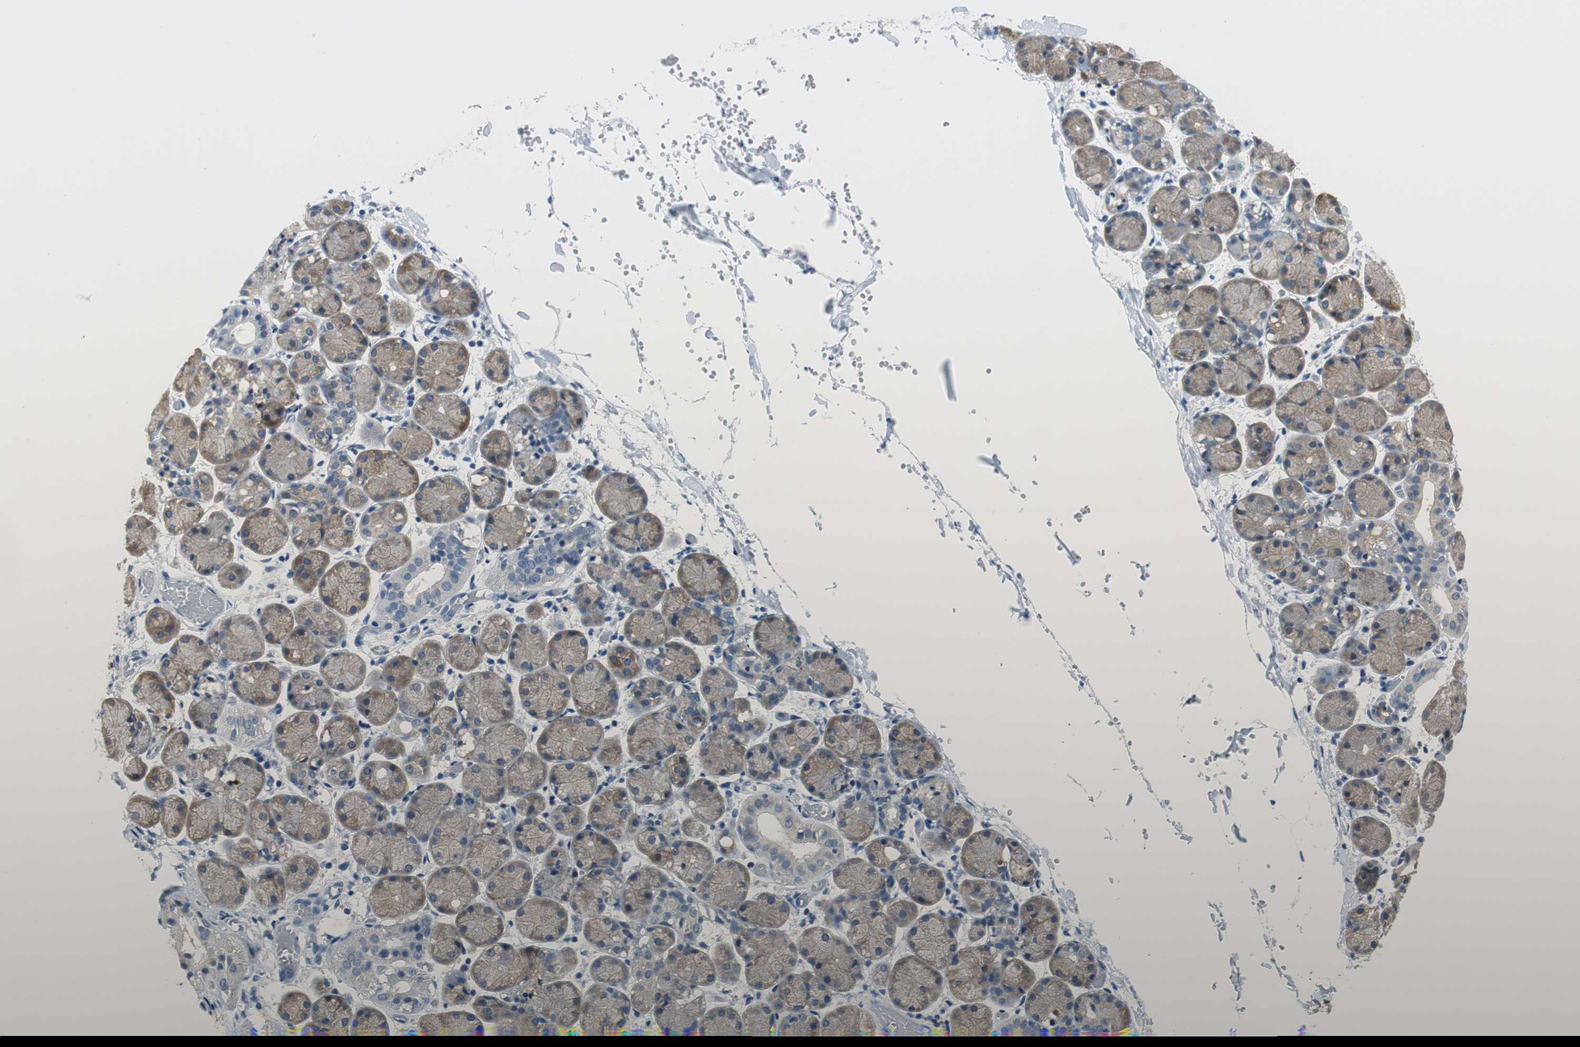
{"staining": {"intensity": "weak", "quantity": "25%-75%", "location": "cytoplasmic/membranous"}, "tissue": "salivary gland", "cell_type": "Glandular cells", "image_type": "normal", "snomed": [{"axis": "morphology", "description": "Normal tissue, NOS"}, {"axis": "topography", "description": "Salivary gland"}], "caption": "Approximately 25%-75% of glandular cells in normal human salivary gland reveal weak cytoplasmic/membranous protein staining as visualized by brown immunohistochemical staining.", "gene": "FBP1", "patient": {"sex": "female", "age": 24}}